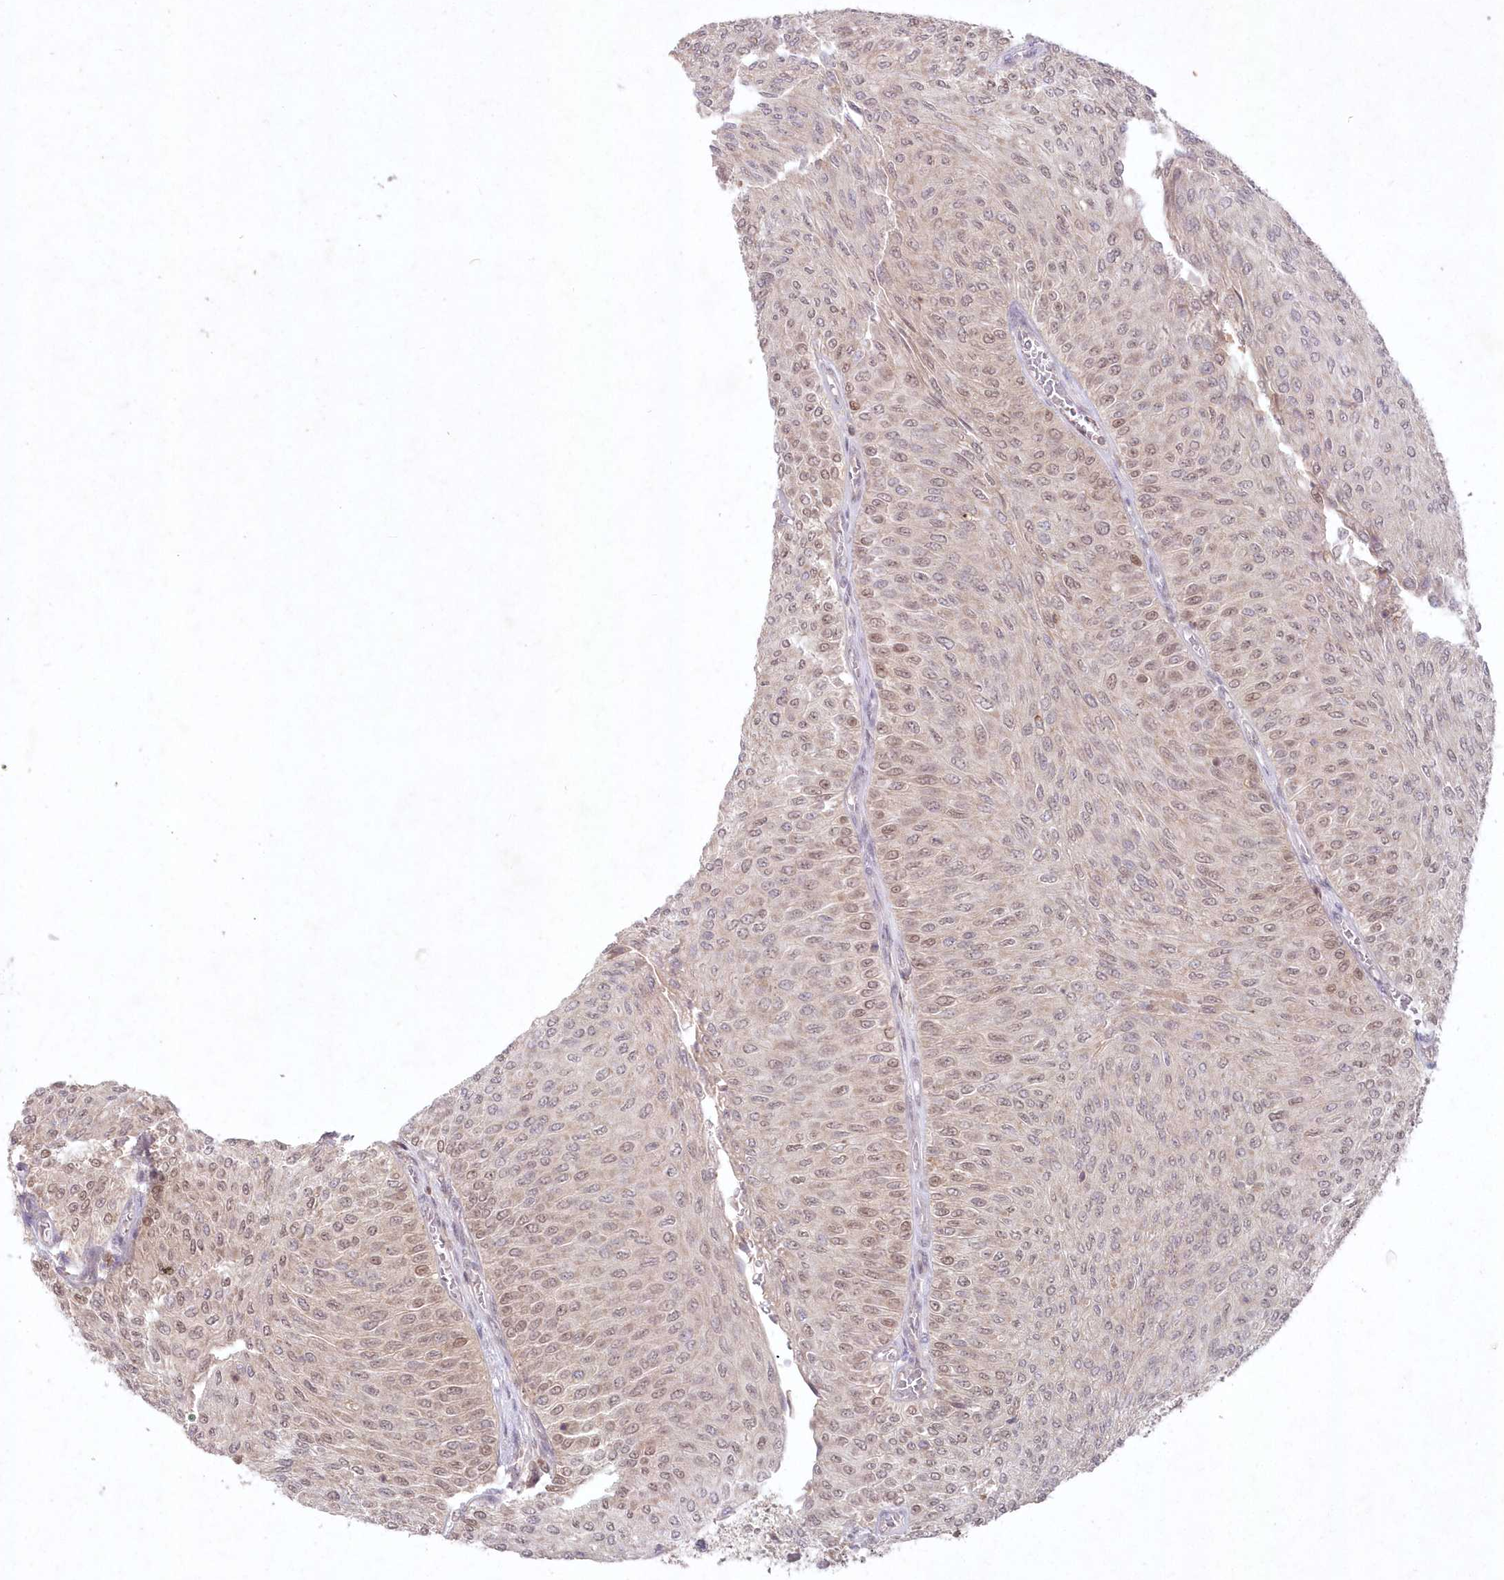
{"staining": {"intensity": "weak", "quantity": ">75%", "location": "nuclear"}, "tissue": "urothelial cancer", "cell_type": "Tumor cells", "image_type": "cancer", "snomed": [{"axis": "morphology", "description": "Urothelial carcinoma, Low grade"}, {"axis": "topography", "description": "Urinary bladder"}], "caption": "DAB immunohistochemical staining of human urothelial cancer reveals weak nuclear protein expression in approximately >75% of tumor cells.", "gene": "ASCC1", "patient": {"sex": "male", "age": 78}}